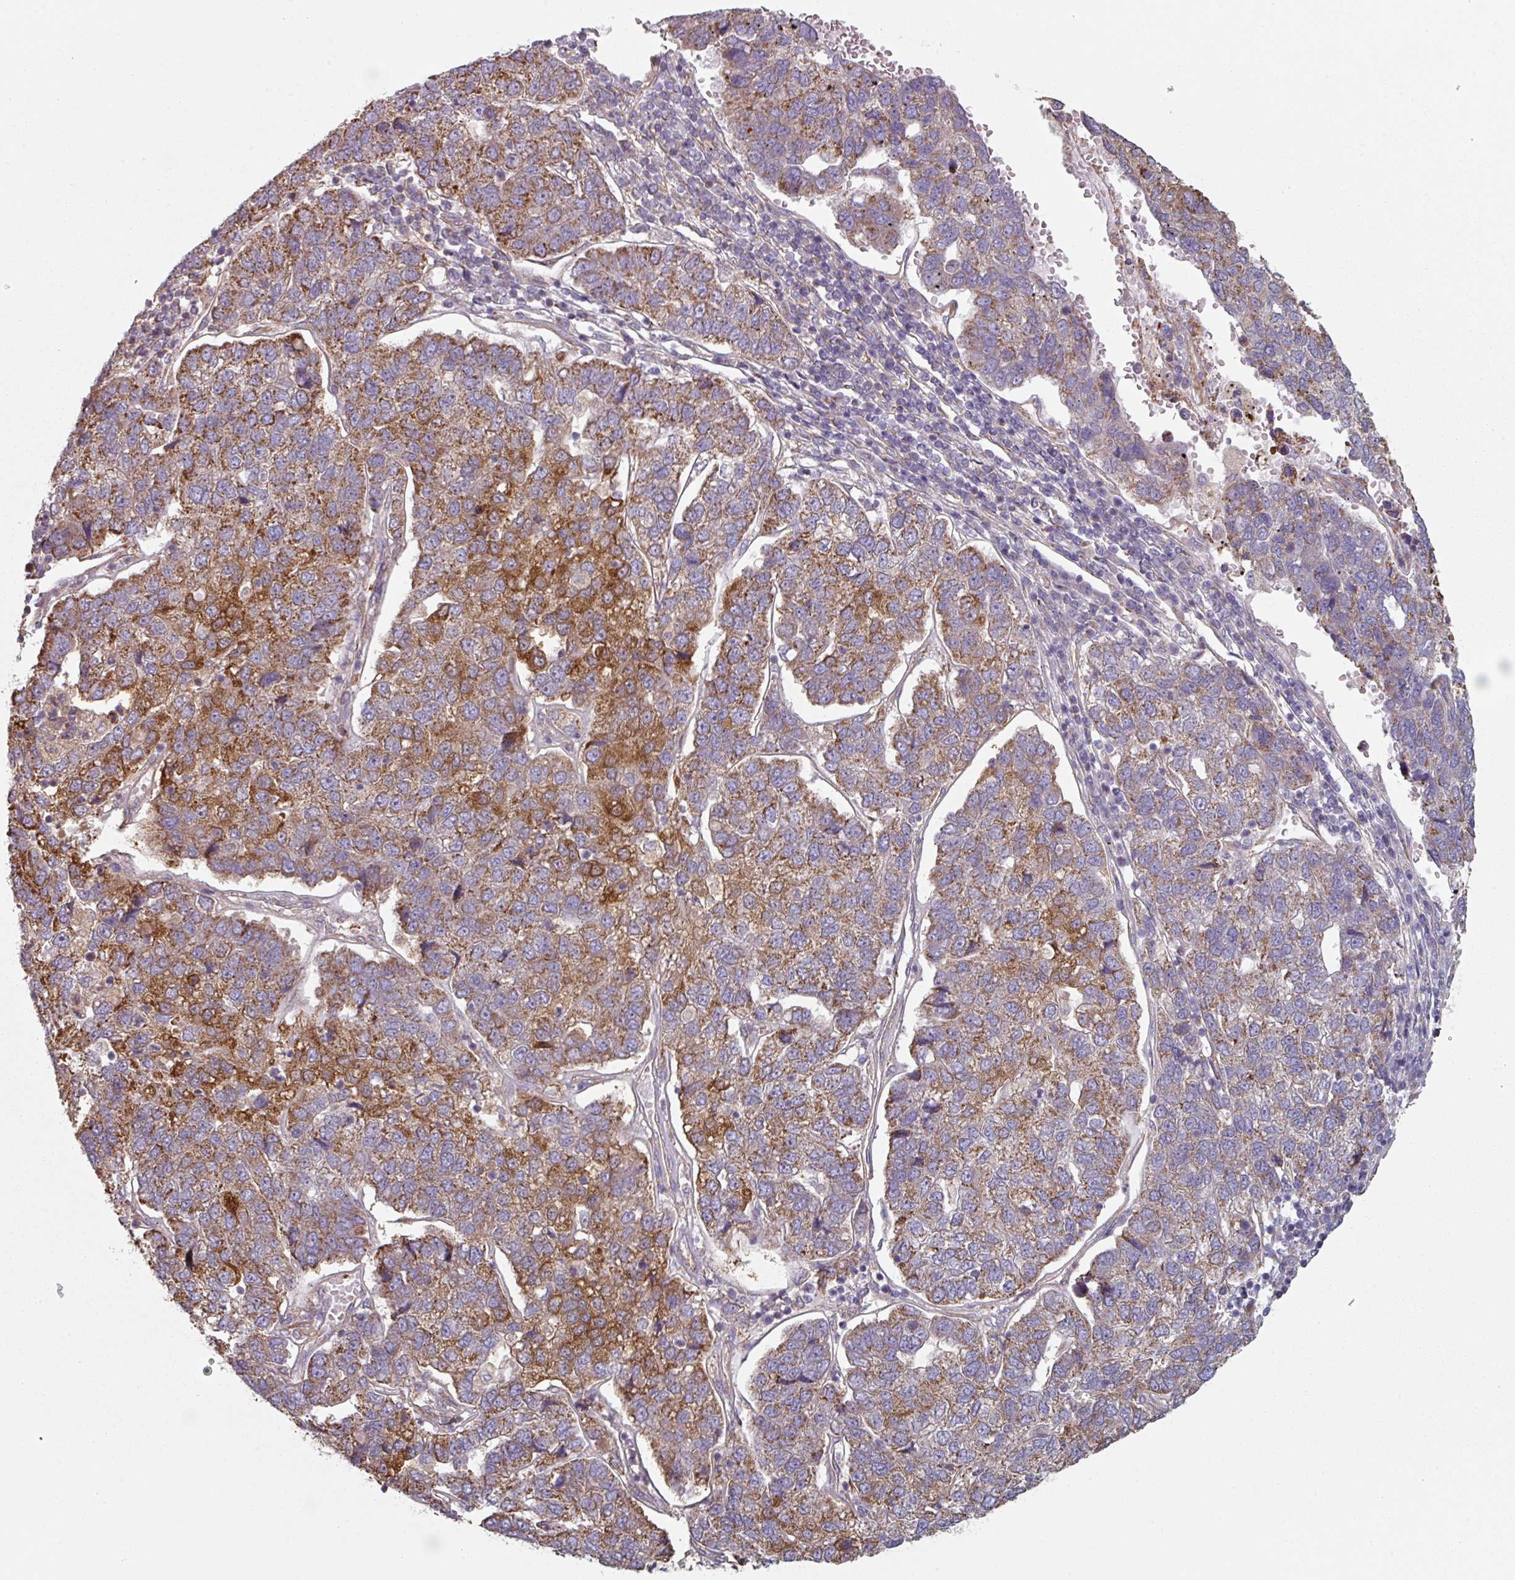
{"staining": {"intensity": "moderate", "quantity": ">75%", "location": "cytoplasmic/membranous"}, "tissue": "pancreatic cancer", "cell_type": "Tumor cells", "image_type": "cancer", "snomed": [{"axis": "morphology", "description": "Adenocarcinoma, NOS"}, {"axis": "topography", "description": "Pancreas"}], "caption": "An IHC image of tumor tissue is shown. Protein staining in brown highlights moderate cytoplasmic/membranous positivity in adenocarcinoma (pancreatic) within tumor cells.", "gene": "GSTA4", "patient": {"sex": "female", "age": 61}}